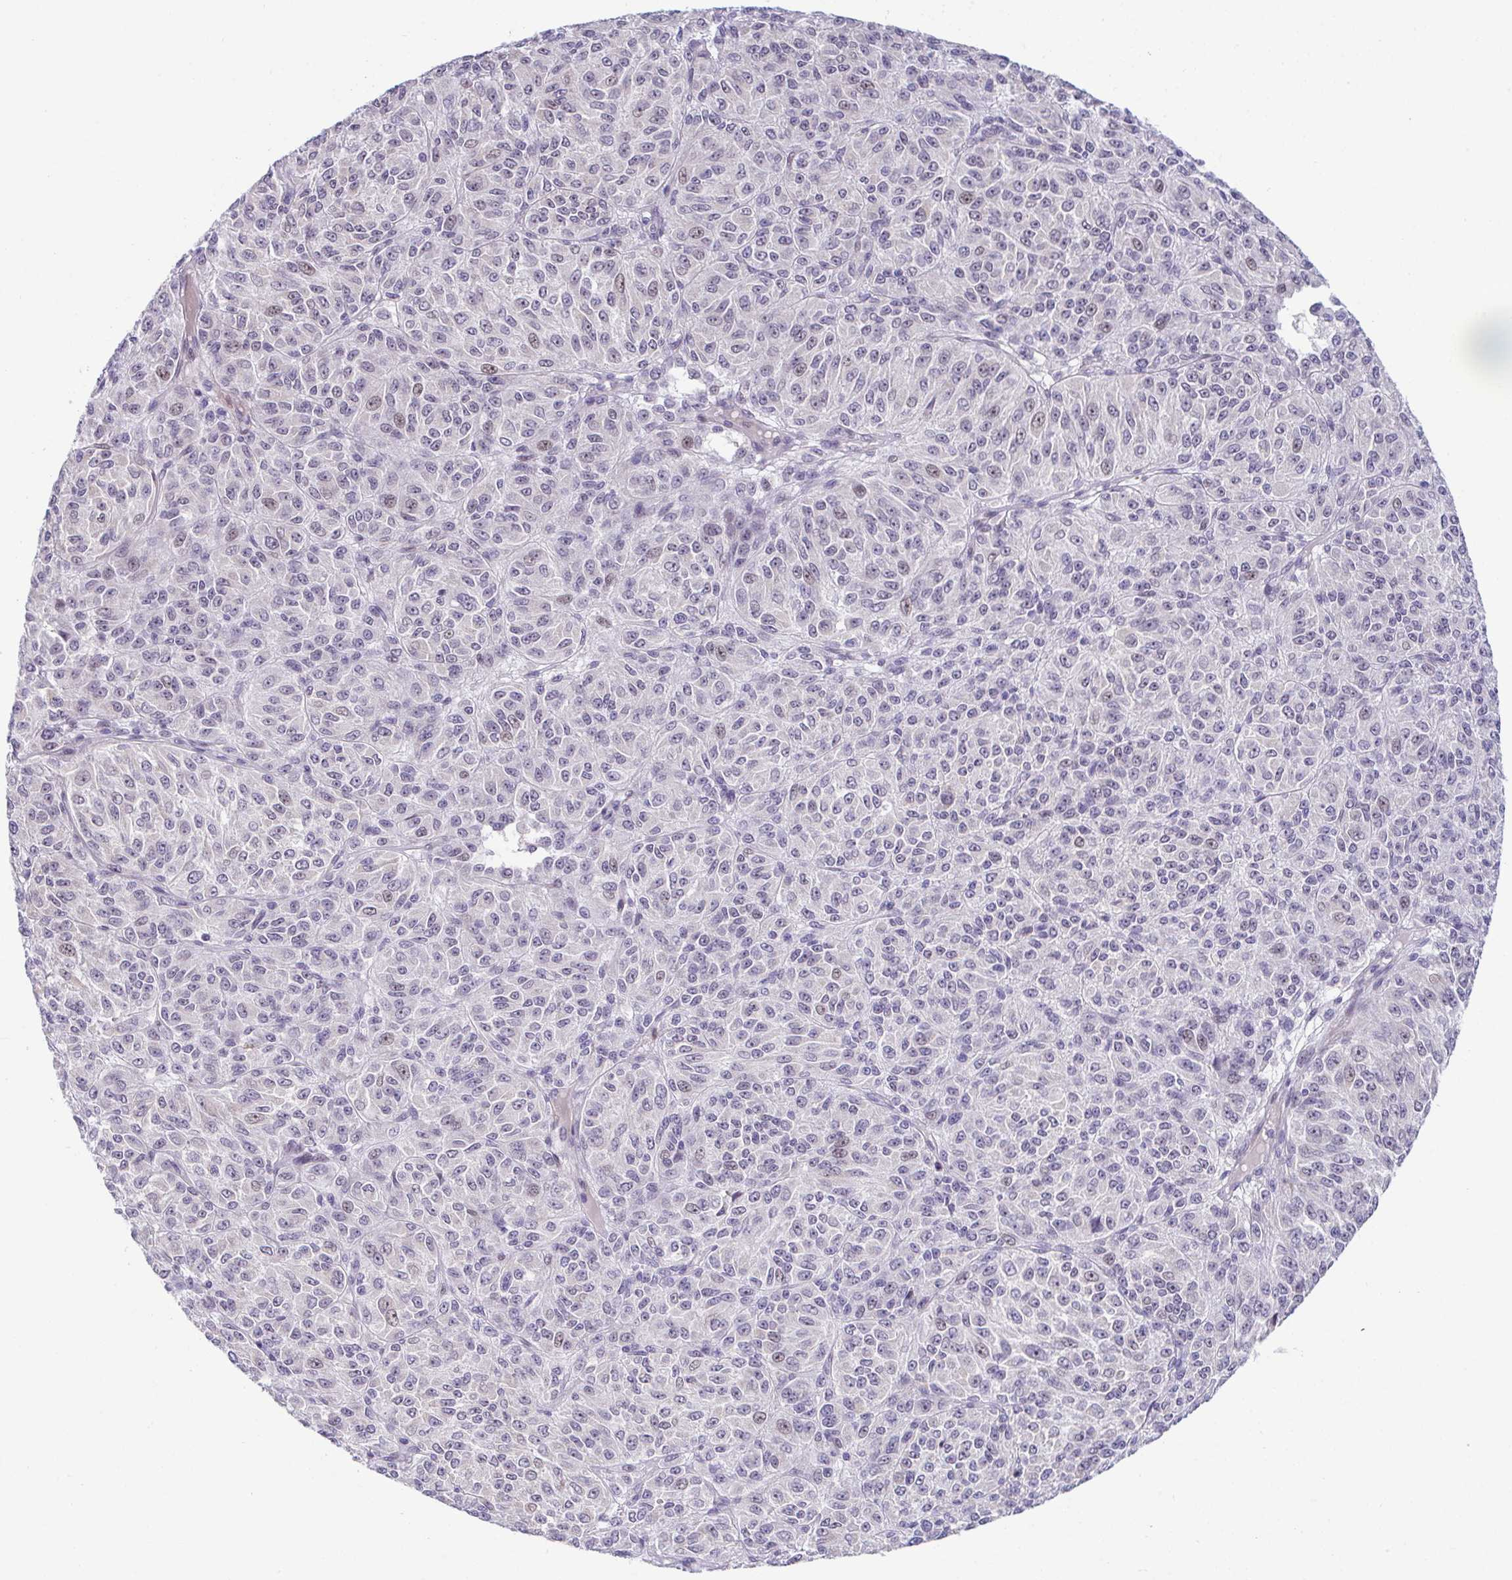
{"staining": {"intensity": "weak", "quantity": "<25%", "location": "nuclear"}, "tissue": "melanoma", "cell_type": "Tumor cells", "image_type": "cancer", "snomed": [{"axis": "morphology", "description": "Malignant melanoma, Metastatic site"}, {"axis": "topography", "description": "Brain"}], "caption": "This is a micrograph of IHC staining of melanoma, which shows no expression in tumor cells.", "gene": "USP35", "patient": {"sex": "female", "age": 56}}